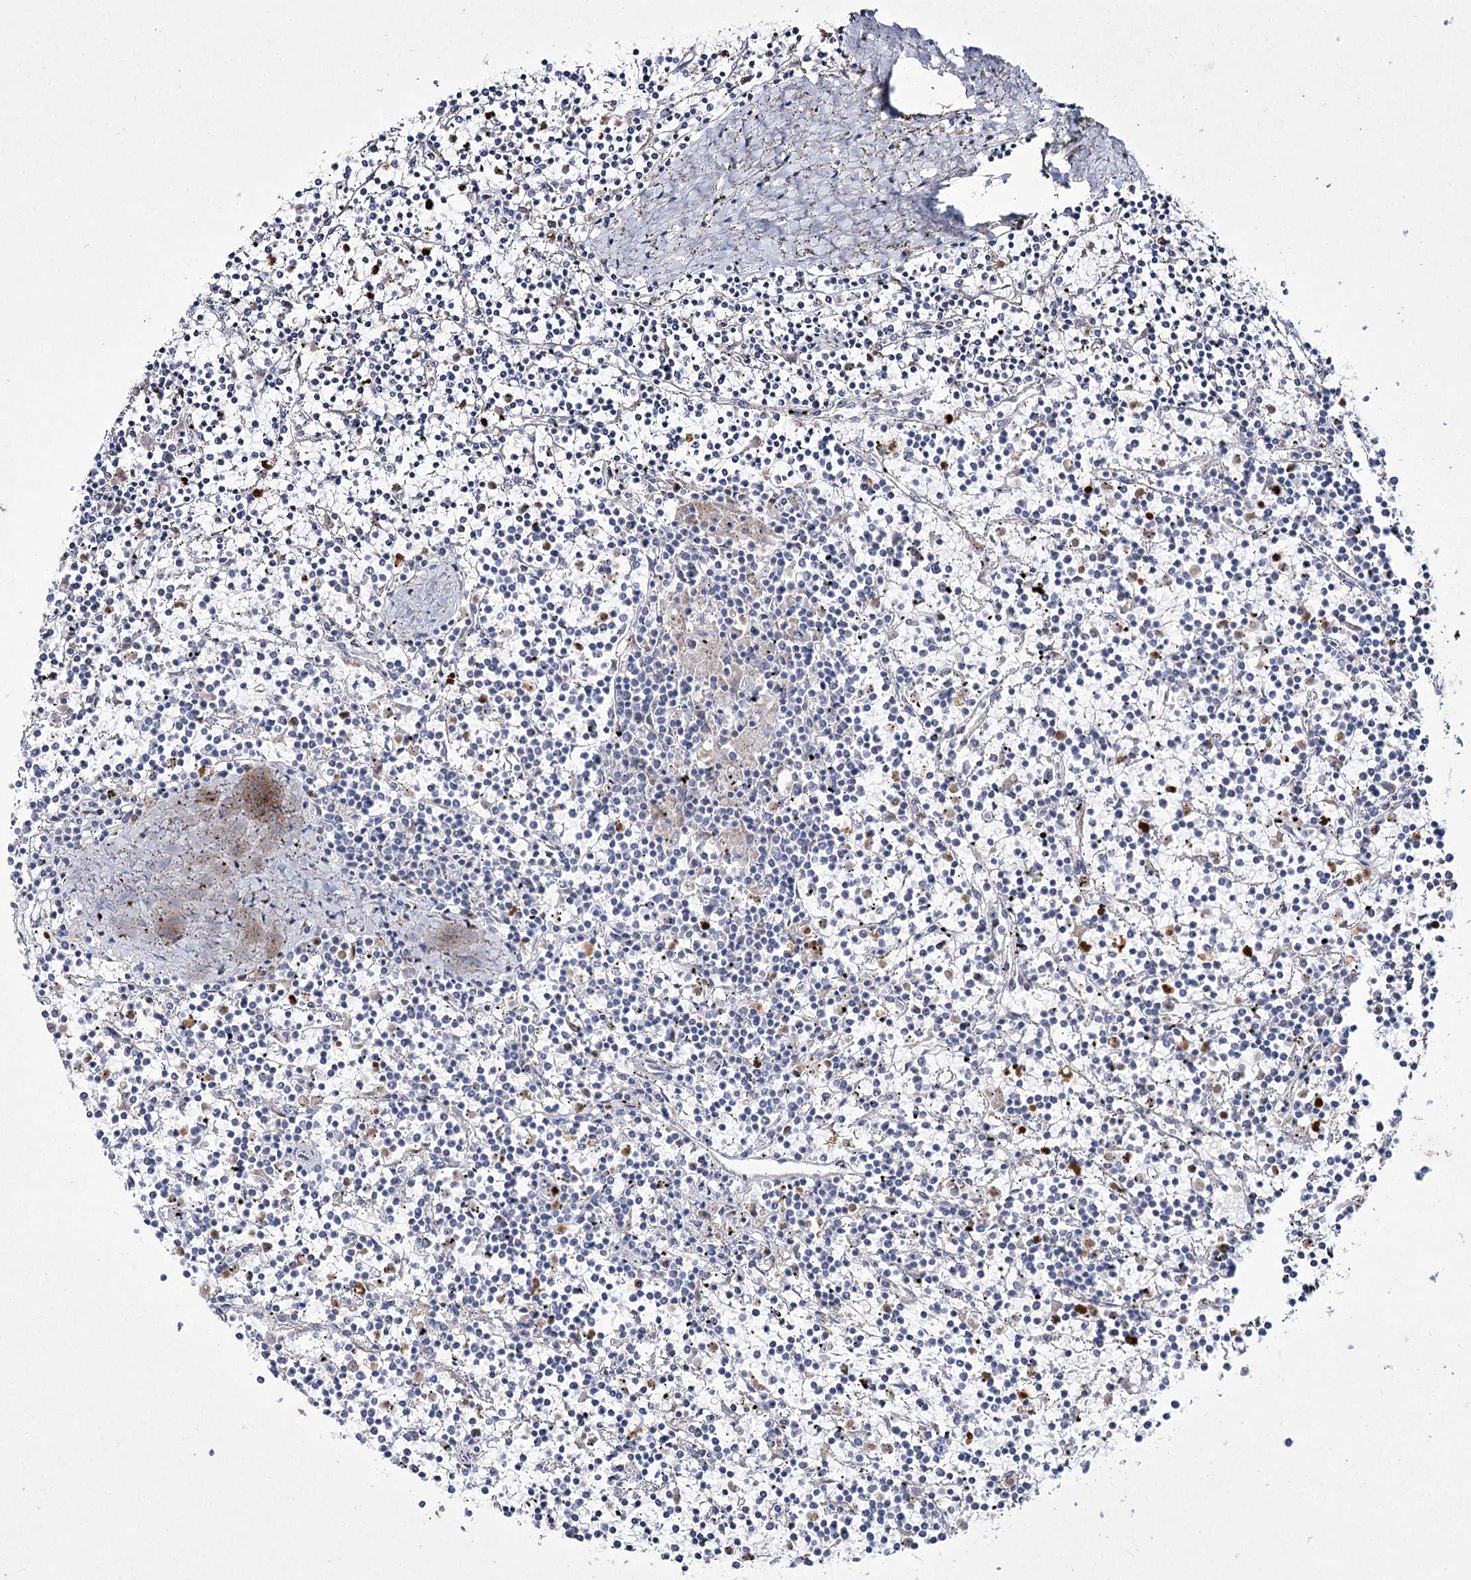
{"staining": {"intensity": "negative", "quantity": "none", "location": "none"}, "tissue": "lymphoma", "cell_type": "Tumor cells", "image_type": "cancer", "snomed": [{"axis": "morphology", "description": "Malignant lymphoma, non-Hodgkin's type, Low grade"}, {"axis": "topography", "description": "Spleen"}], "caption": "High magnification brightfield microscopy of lymphoma stained with DAB (3,3'-diaminobenzidine) (brown) and counterstained with hematoxylin (blue): tumor cells show no significant staining.", "gene": "NIPAL4", "patient": {"sex": "female", "age": 19}}